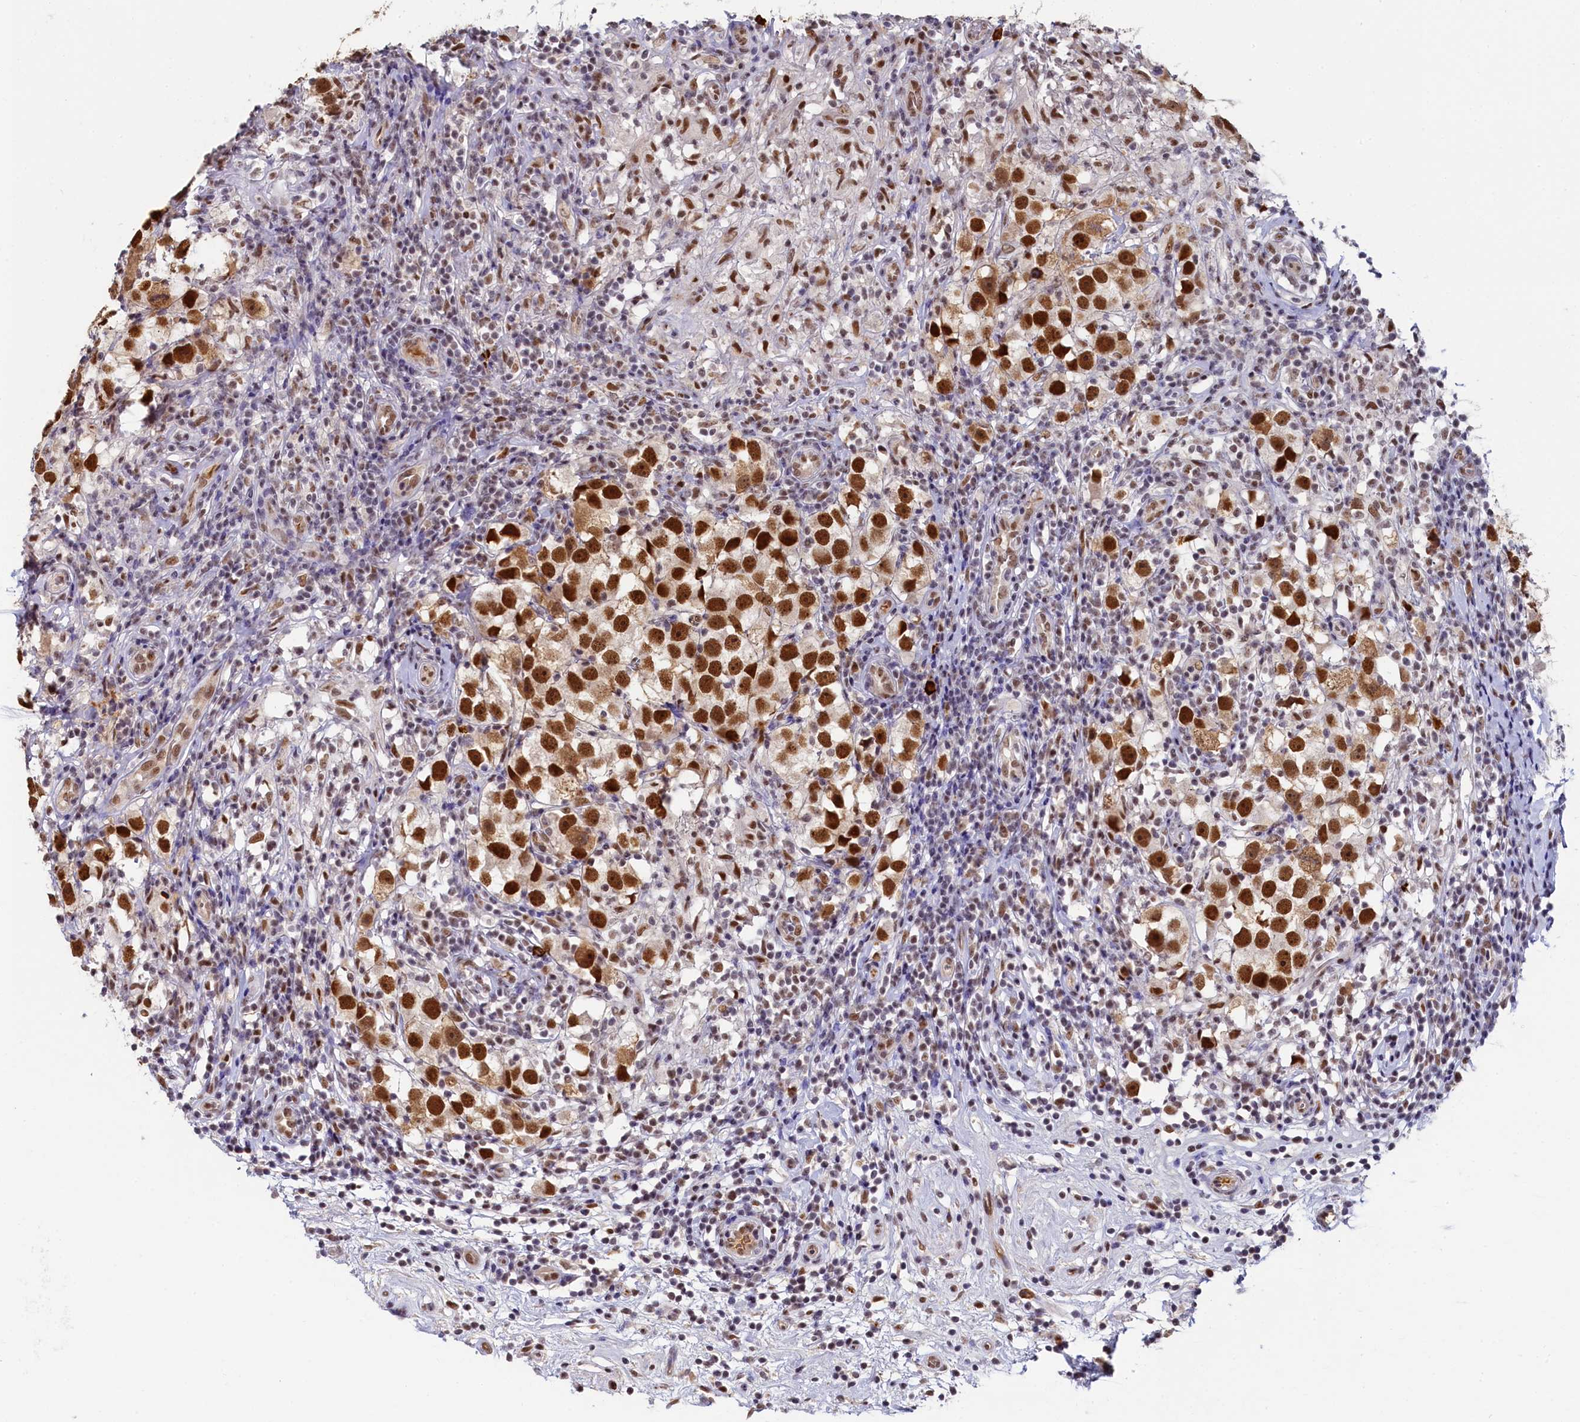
{"staining": {"intensity": "moderate", "quantity": ">75%", "location": "nuclear"}, "tissue": "testis cancer", "cell_type": "Tumor cells", "image_type": "cancer", "snomed": [{"axis": "morphology", "description": "Seminoma, NOS"}, {"axis": "topography", "description": "Testis"}], "caption": "High-magnification brightfield microscopy of seminoma (testis) stained with DAB (brown) and counterstained with hematoxylin (blue). tumor cells exhibit moderate nuclear expression is identified in approximately>75% of cells.", "gene": "INTS14", "patient": {"sex": "male", "age": 49}}